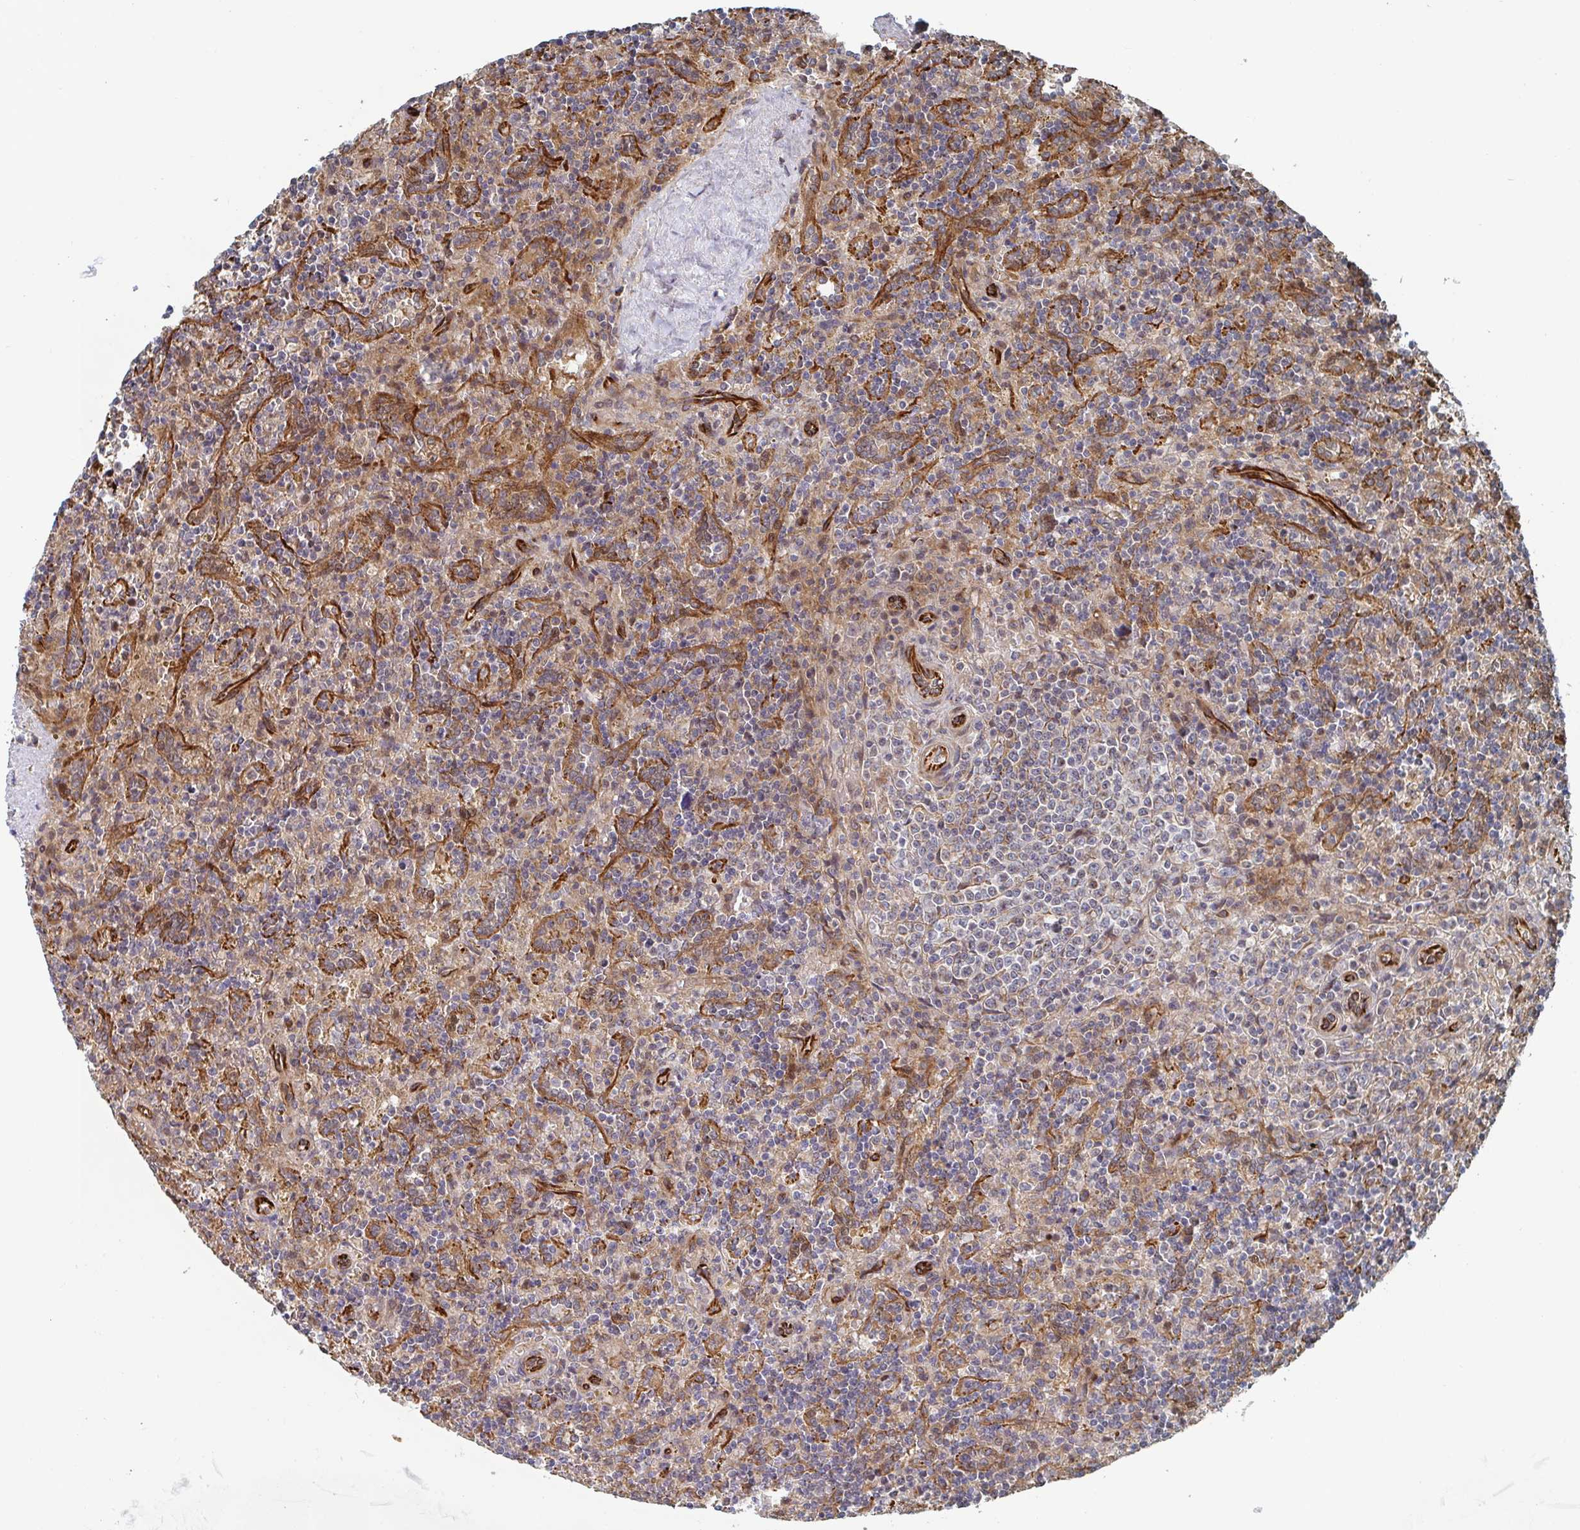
{"staining": {"intensity": "negative", "quantity": "none", "location": "none"}, "tissue": "lymphoma", "cell_type": "Tumor cells", "image_type": "cancer", "snomed": [{"axis": "morphology", "description": "Malignant lymphoma, non-Hodgkin's type, Low grade"}, {"axis": "topography", "description": "Spleen"}], "caption": "The immunohistochemistry (IHC) photomicrograph has no significant staining in tumor cells of malignant lymphoma, non-Hodgkin's type (low-grade) tissue.", "gene": "DVL3", "patient": {"sex": "male", "age": 67}}